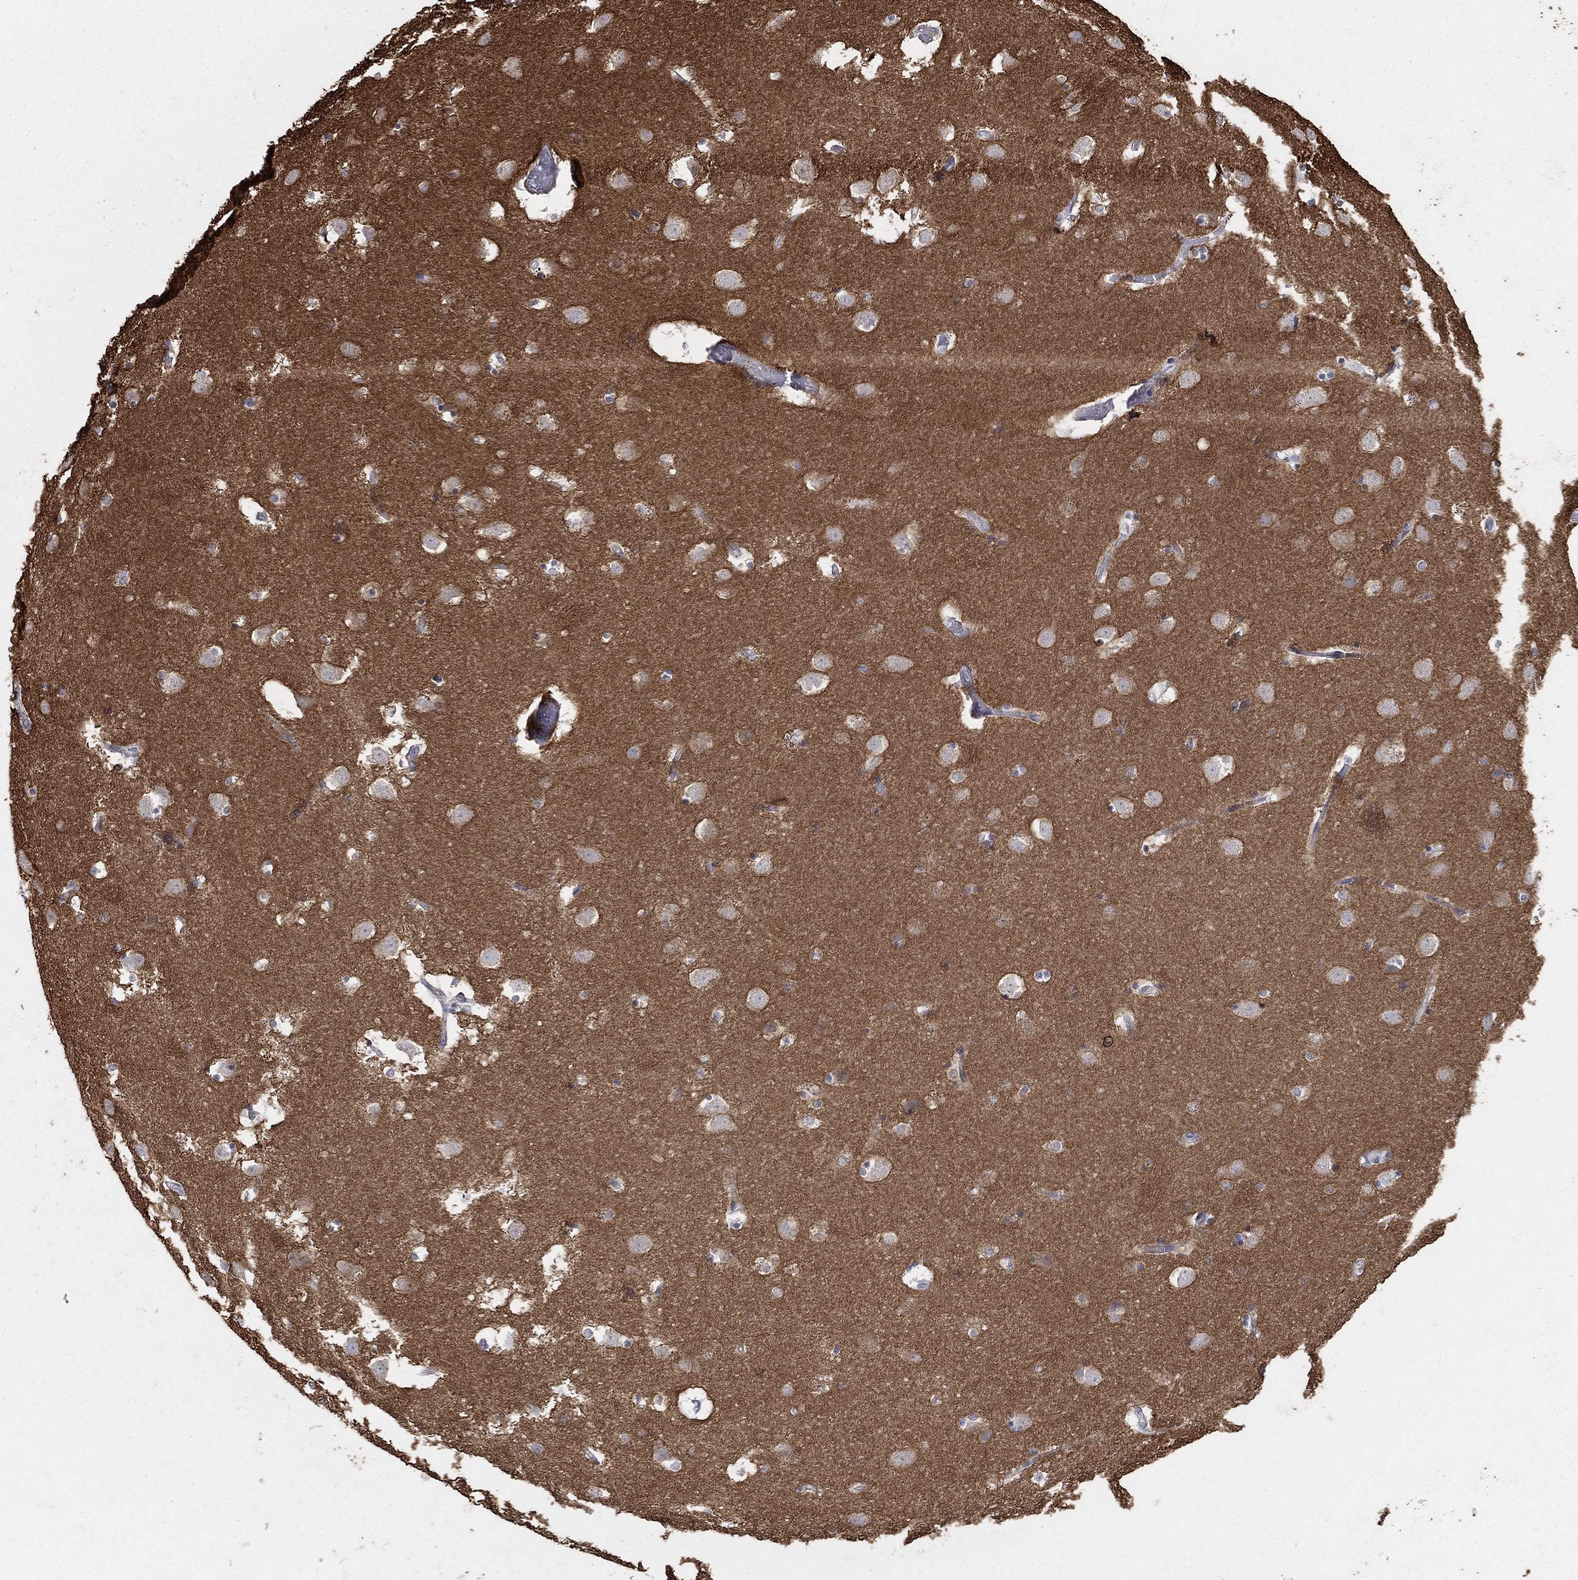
{"staining": {"intensity": "negative", "quantity": "none", "location": "none"}, "tissue": "caudate", "cell_type": "Glial cells", "image_type": "normal", "snomed": [{"axis": "morphology", "description": "Normal tissue, NOS"}, {"axis": "topography", "description": "Lateral ventricle wall"}], "caption": "The photomicrograph demonstrates no significant positivity in glial cells of caudate.", "gene": "SNAP25", "patient": {"sex": "male", "age": 51}}